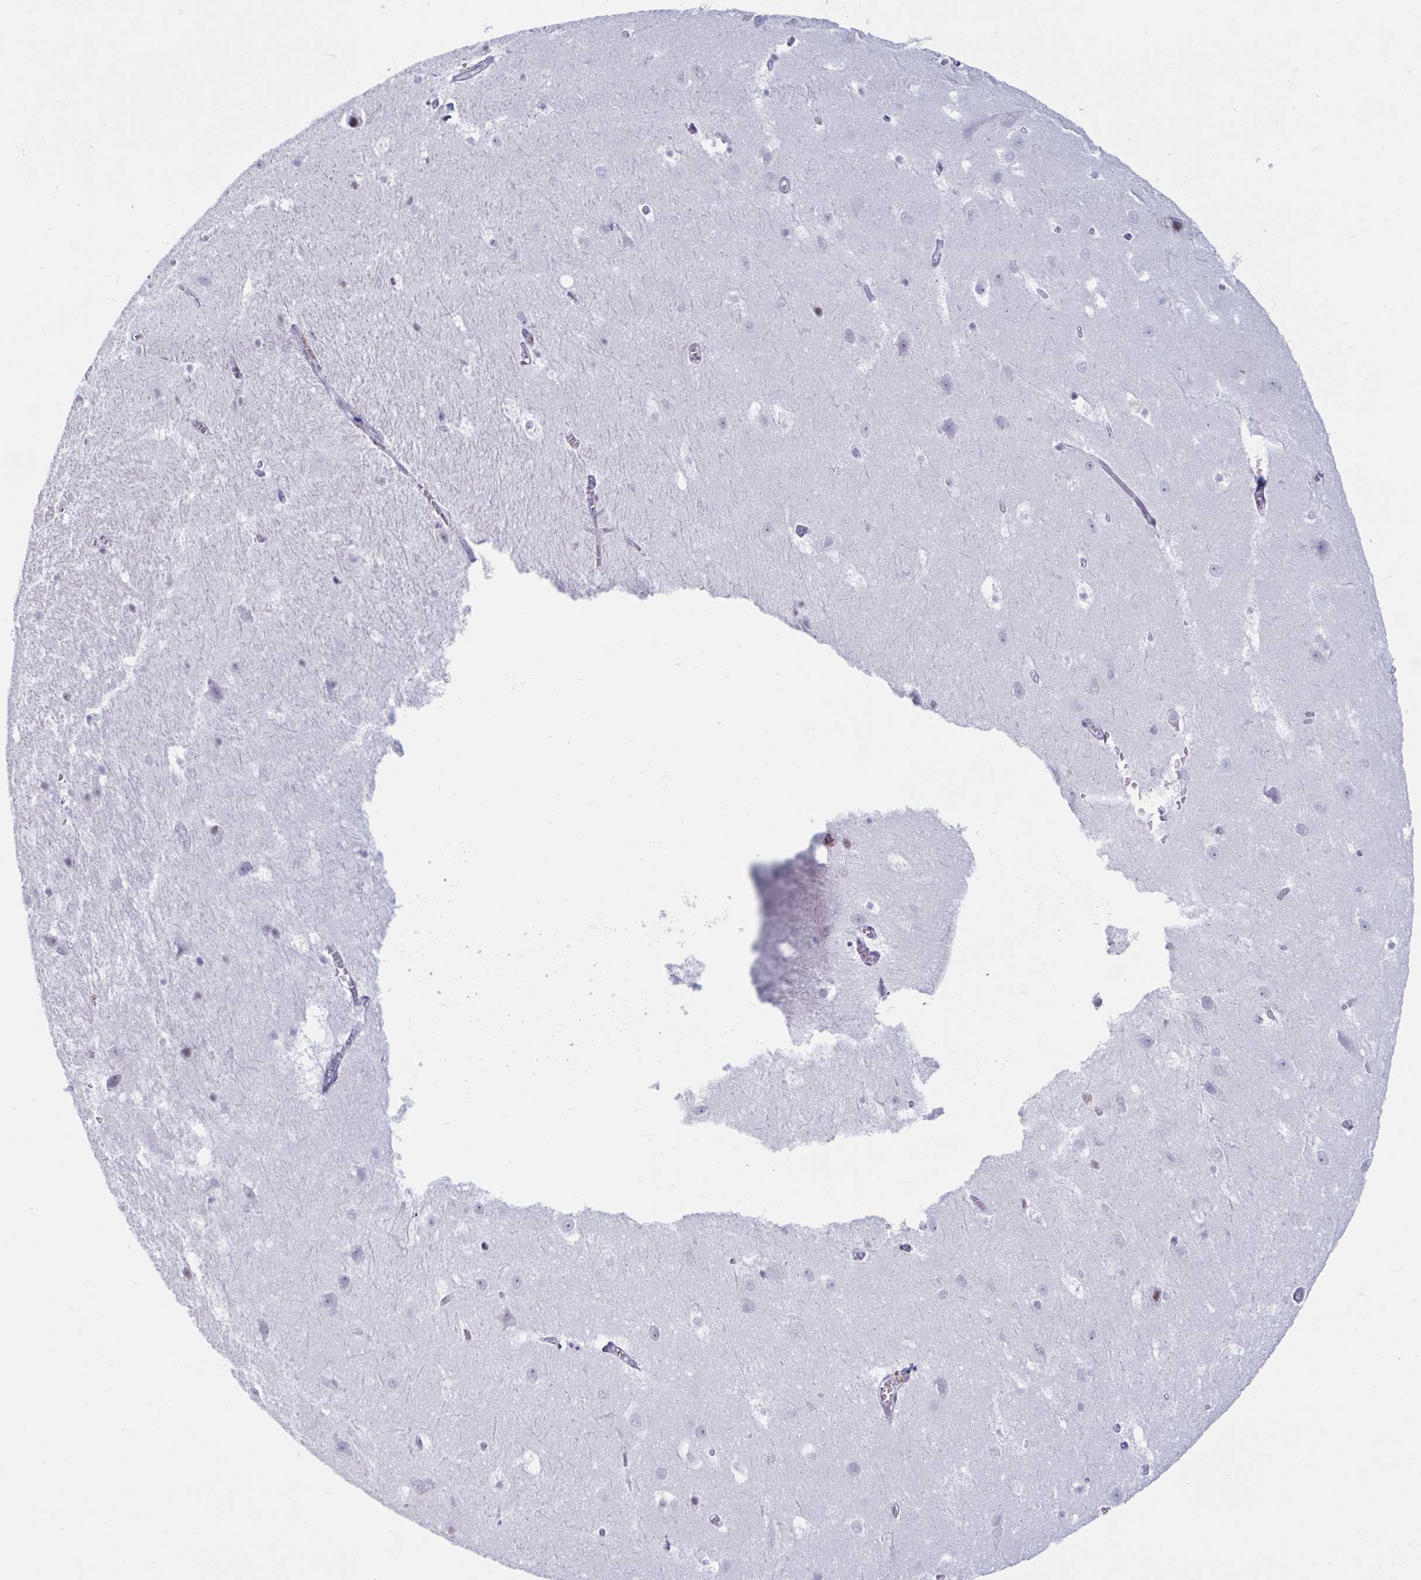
{"staining": {"intensity": "negative", "quantity": "none", "location": "none"}, "tissue": "hippocampus", "cell_type": "Glial cells", "image_type": "normal", "snomed": [{"axis": "morphology", "description": "Normal tissue, NOS"}, {"axis": "topography", "description": "Hippocampus"}], "caption": "High power microscopy image of an immunohistochemistry image of normal hippocampus, revealing no significant positivity in glial cells.", "gene": "MSMB", "patient": {"sex": "female", "age": 52}}